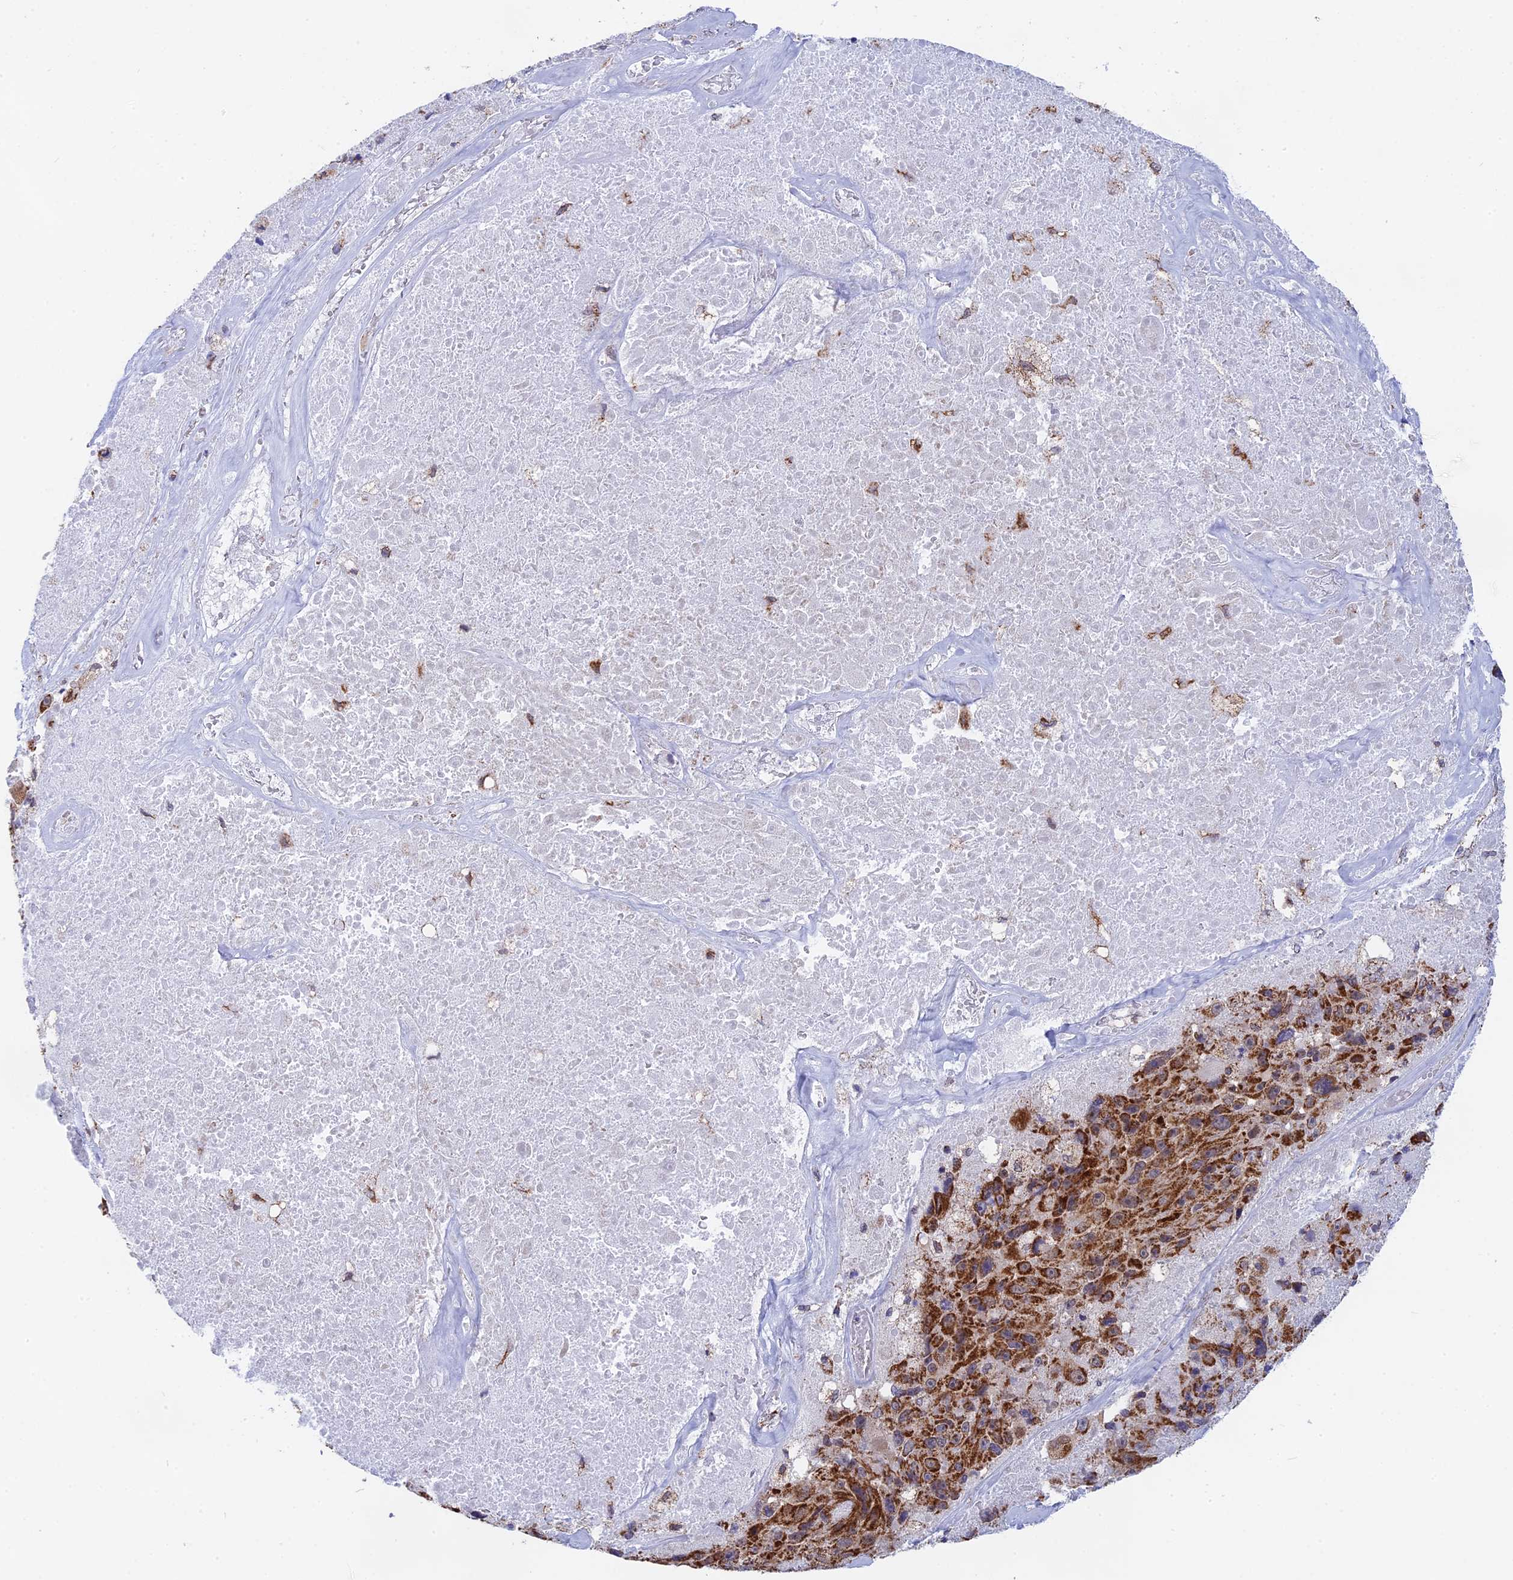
{"staining": {"intensity": "strong", "quantity": ">75%", "location": "cytoplasmic/membranous"}, "tissue": "melanoma", "cell_type": "Tumor cells", "image_type": "cancer", "snomed": [{"axis": "morphology", "description": "Malignant melanoma, Metastatic site"}, {"axis": "topography", "description": "Lymph node"}], "caption": "This is an image of immunohistochemistry (IHC) staining of melanoma, which shows strong positivity in the cytoplasmic/membranous of tumor cells.", "gene": "CDC16", "patient": {"sex": "male", "age": 62}}